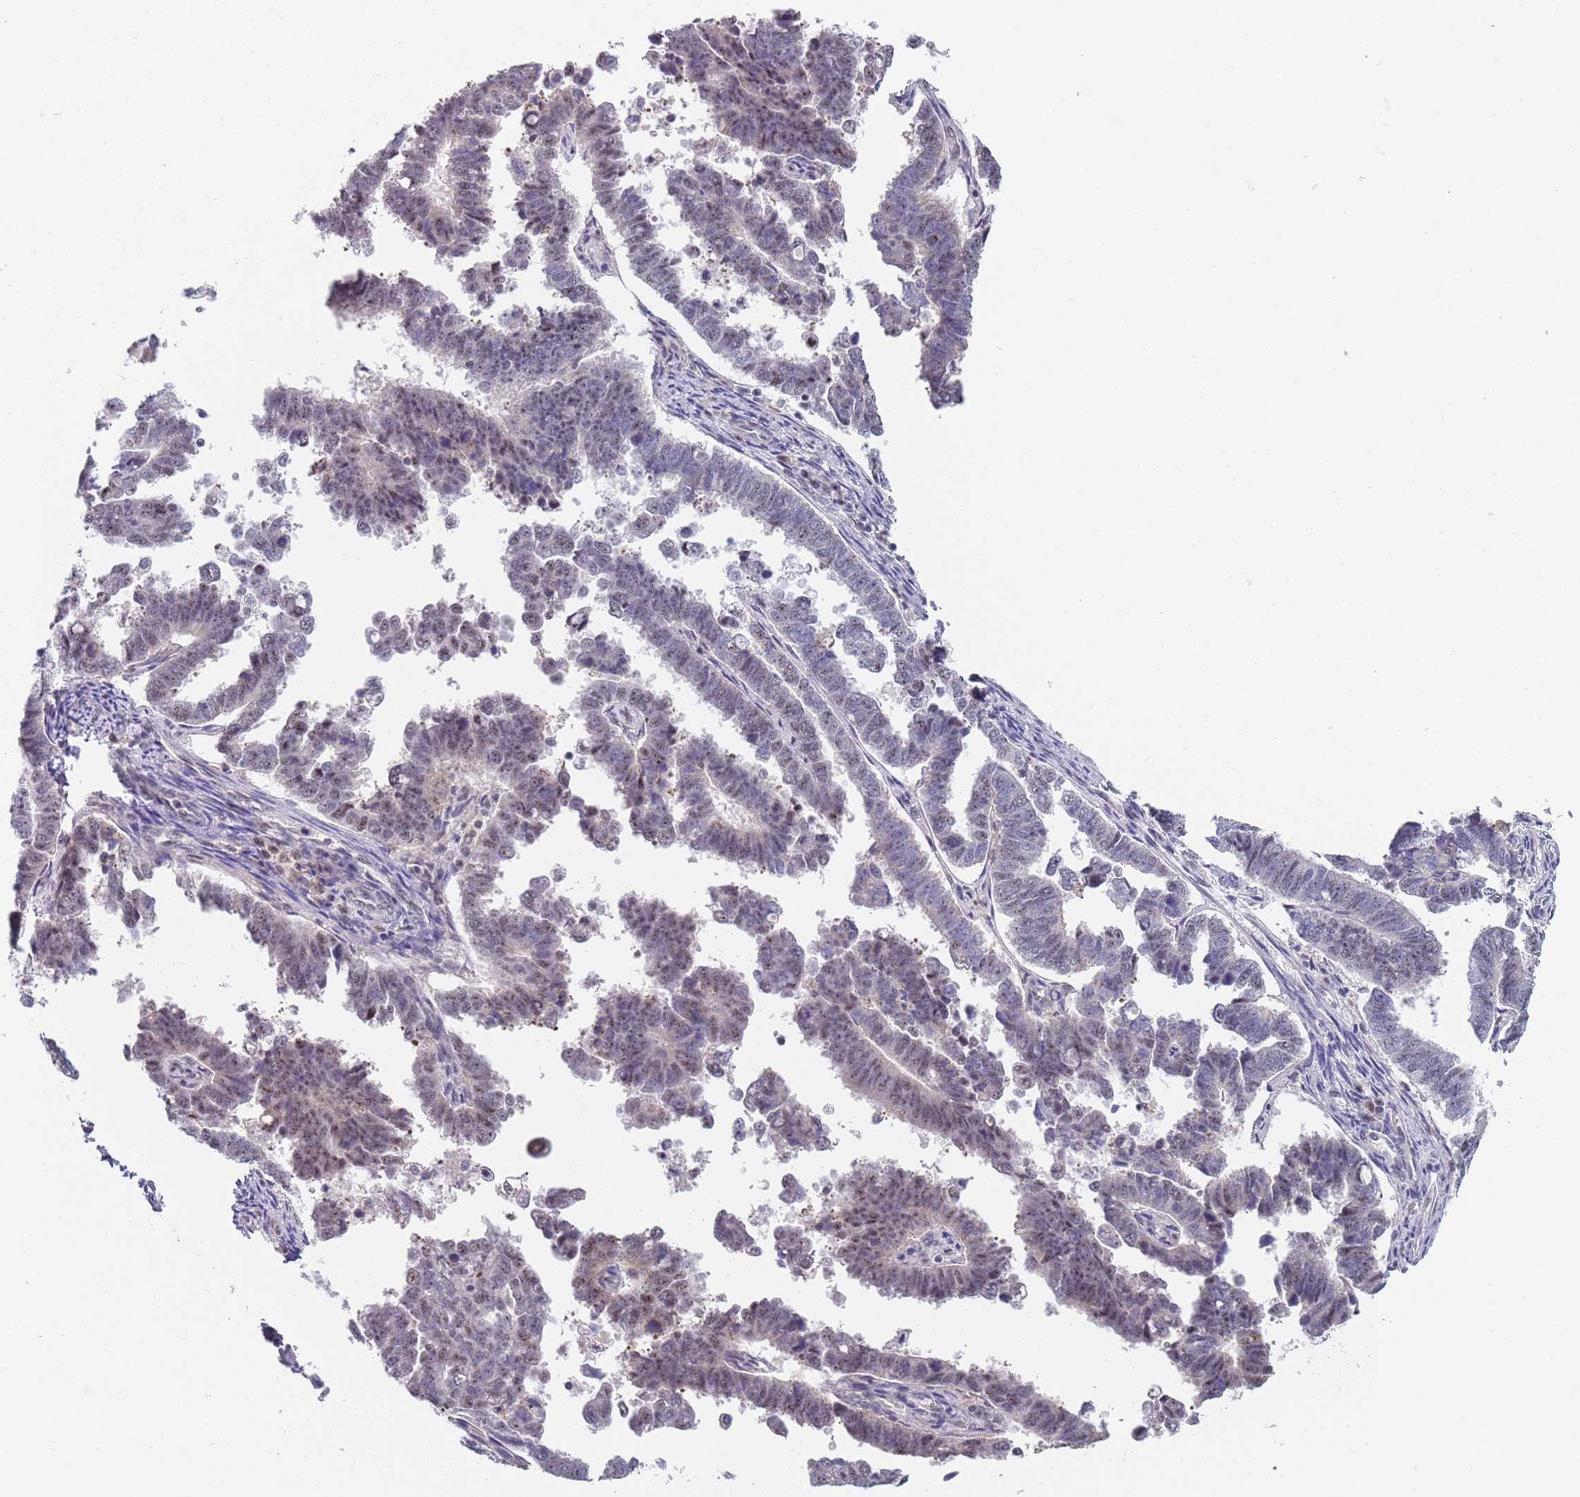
{"staining": {"intensity": "negative", "quantity": "none", "location": "none"}, "tissue": "endometrial cancer", "cell_type": "Tumor cells", "image_type": "cancer", "snomed": [{"axis": "morphology", "description": "Adenocarcinoma, NOS"}, {"axis": "topography", "description": "Endometrium"}], "caption": "A high-resolution micrograph shows immunohistochemistry (IHC) staining of adenocarcinoma (endometrial), which shows no significant staining in tumor cells.", "gene": "PLCL2", "patient": {"sex": "female", "age": 75}}